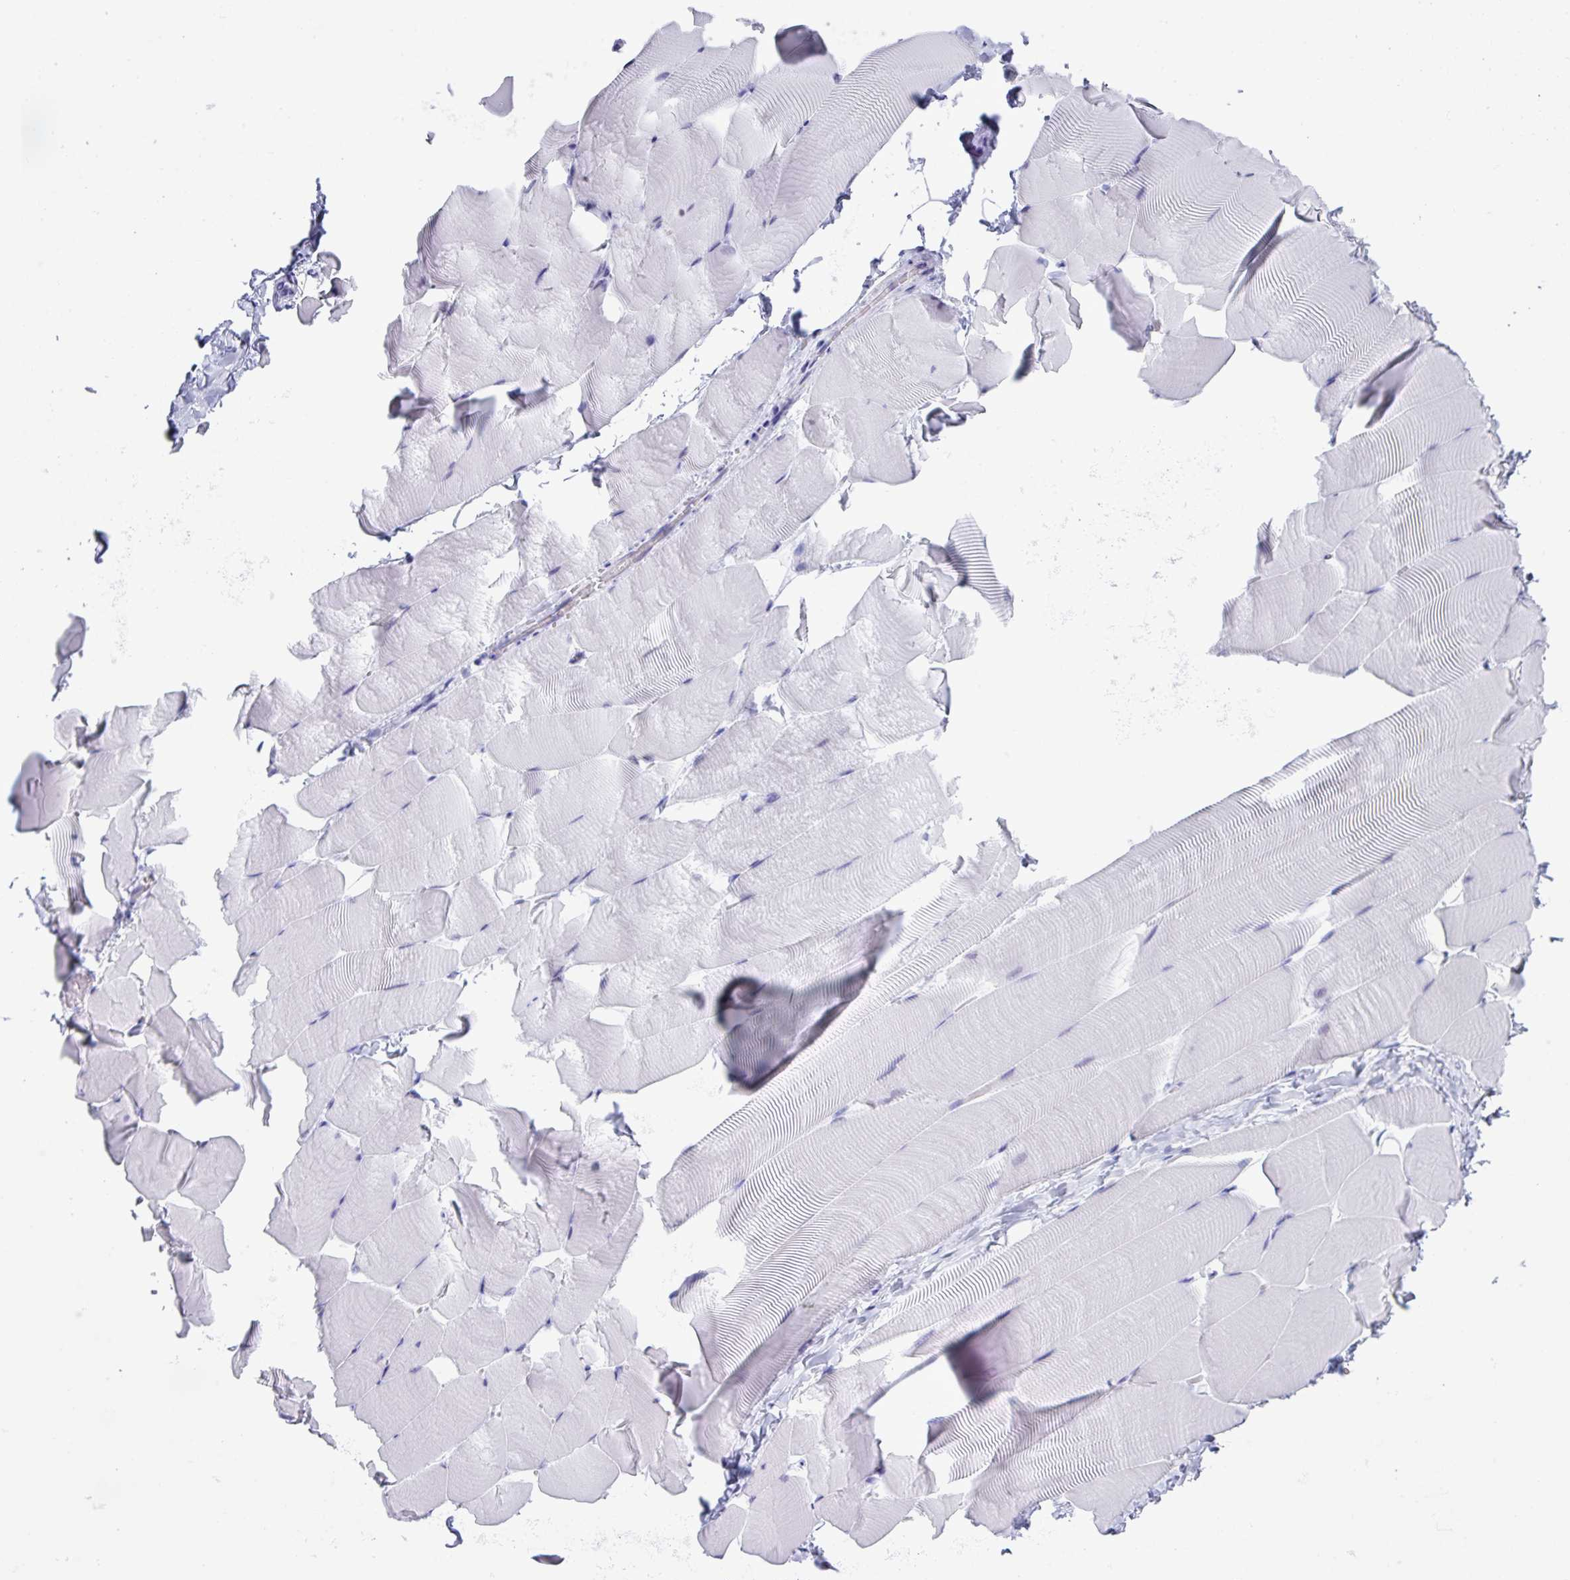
{"staining": {"intensity": "negative", "quantity": "none", "location": "none"}, "tissue": "skeletal muscle", "cell_type": "Myocytes", "image_type": "normal", "snomed": [{"axis": "morphology", "description": "Normal tissue, NOS"}, {"axis": "topography", "description": "Skeletal muscle"}], "caption": "A high-resolution micrograph shows immunohistochemistry staining of benign skeletal muscle, which shows no significant positivity in myocytes. The staining is performed using DAB (3,3'-diaminobenzidine) brown chromogen with nuclei counter-stained in using hematoxylin.", "gene": "PUF60", "patient": {"sex": "male", "age": 25}}